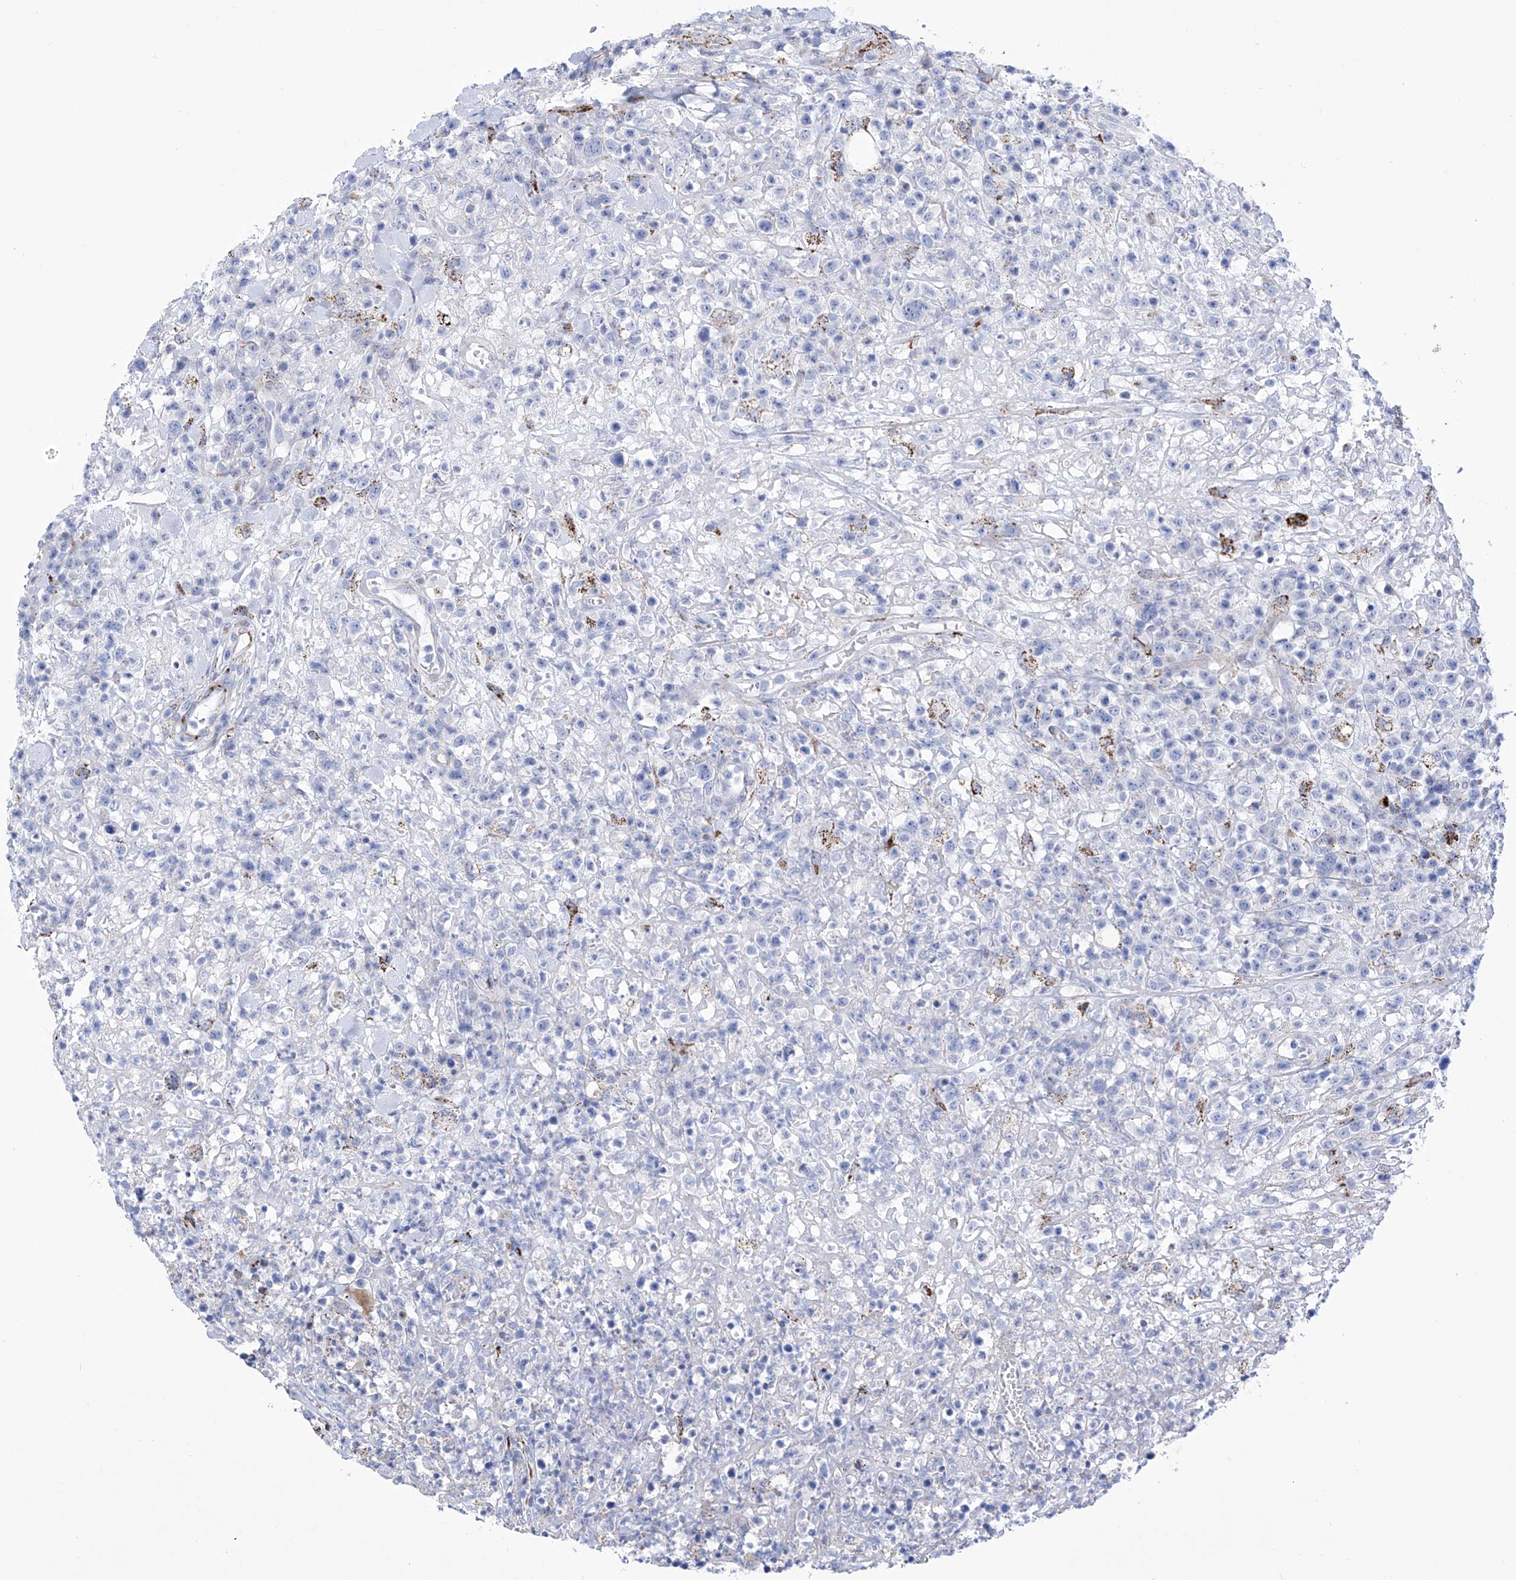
{"staining": {"intensity": "negative", "quantity": "none", "location": "none"}, "tissue": "lymphoma", "cell_type": "Tumor cells", "image_type": "cancer", "snomed": [{"axis": "morphology", "description": "Malignant lymphoma, non-Hodgkin's type, High grade"}, {"axis": "topography", "description": "Colon"}], "caption": "This is a histopathology image of IHC staining of lymphoma, which shows no staining in tumor cells. (DAB IHC, high magnification).", "gene": "C1orf87", "patient": {"sex": "female", "age": 53}}